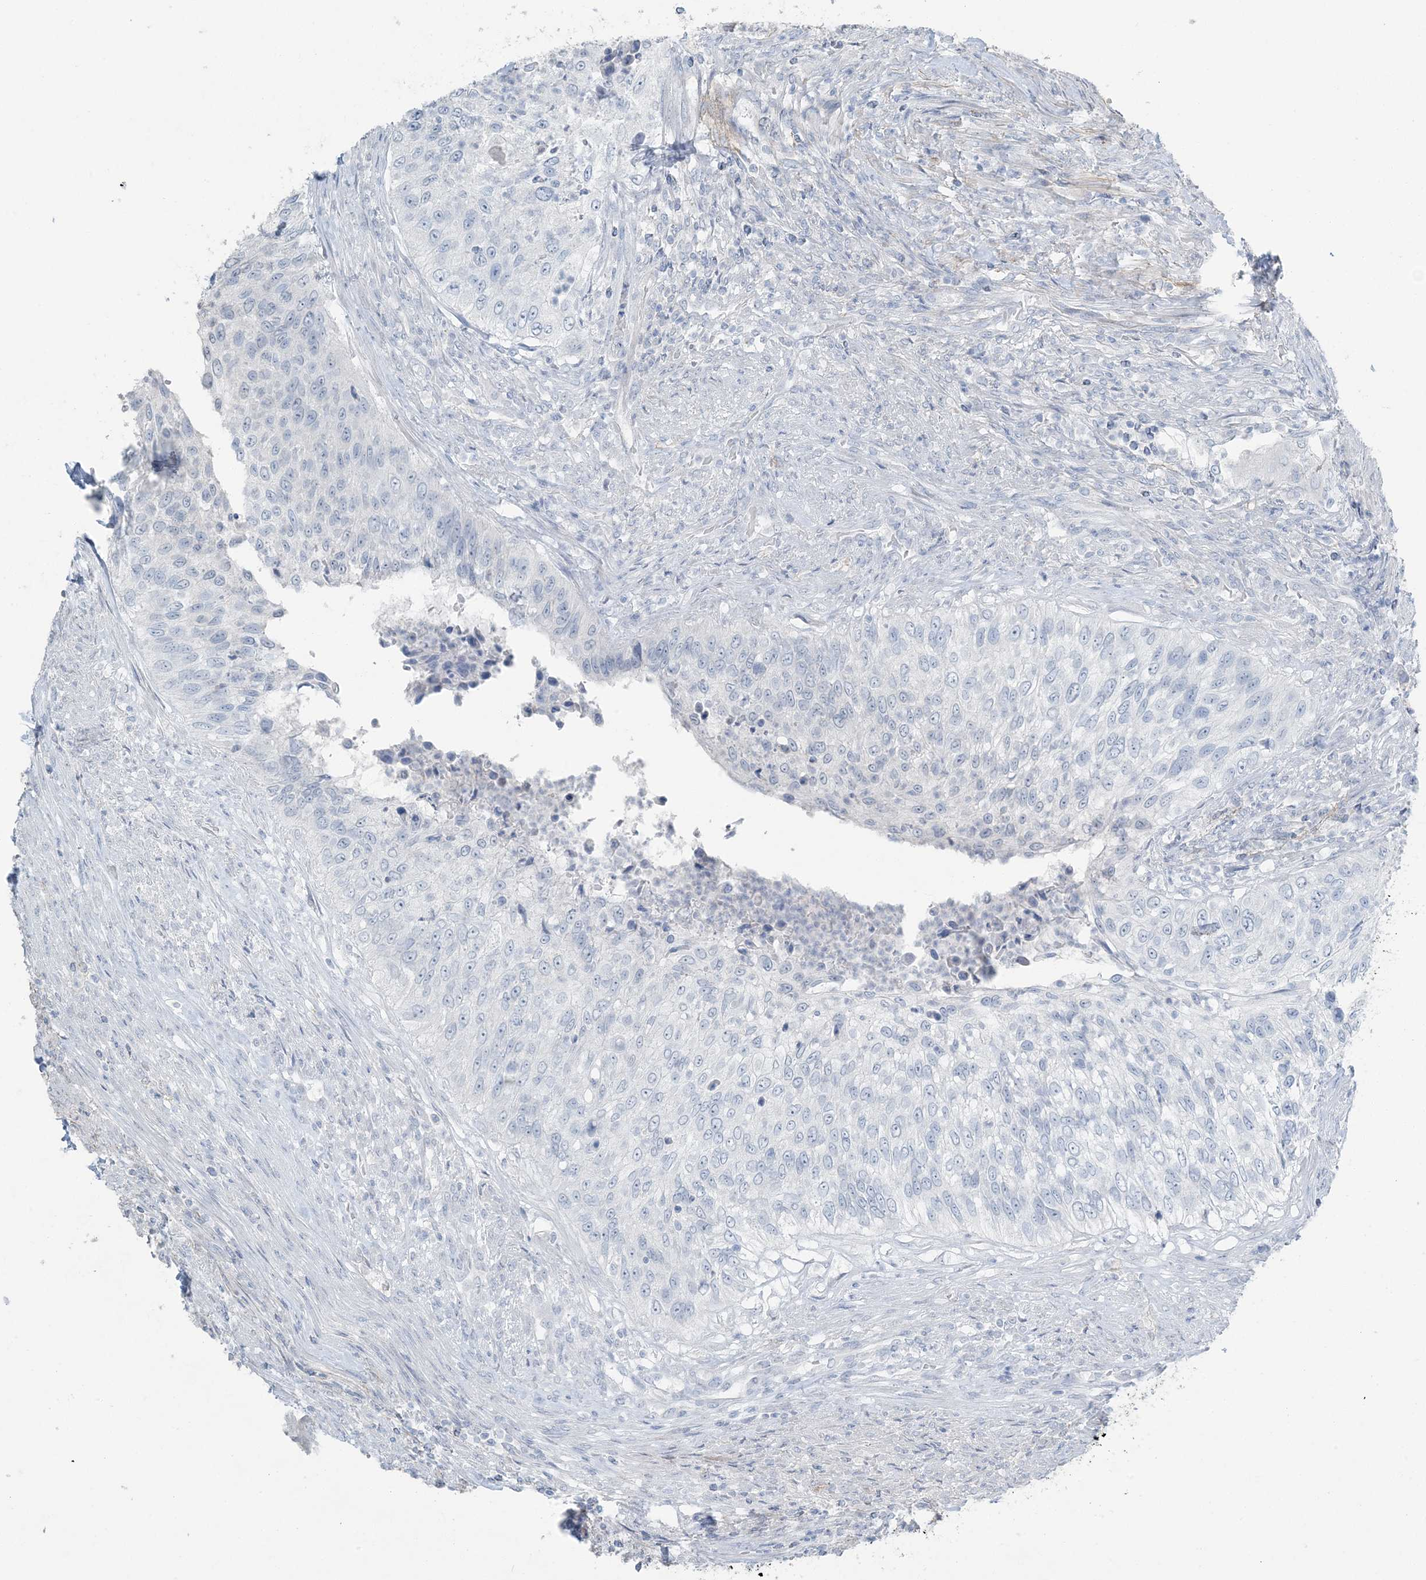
{"staining": {"intensity": "negative", "quantity": "none", "location": "none"}, "tissue": "urothelial cancer", "cell_type": "Tumor cells", "image_type": "cancer", "snomed": [{"axis": "morphology", "description": "Urothelial carcinoma, High grade"}, {"axis": "topography", "description": "Urinary bladder"}], "caption": "Protein analysis of urothelial carcinoma (high-grade) shows no significant expression in tumor cells.", "gene": "PGM5", "patient": {"sex": "female", "age": 60}}